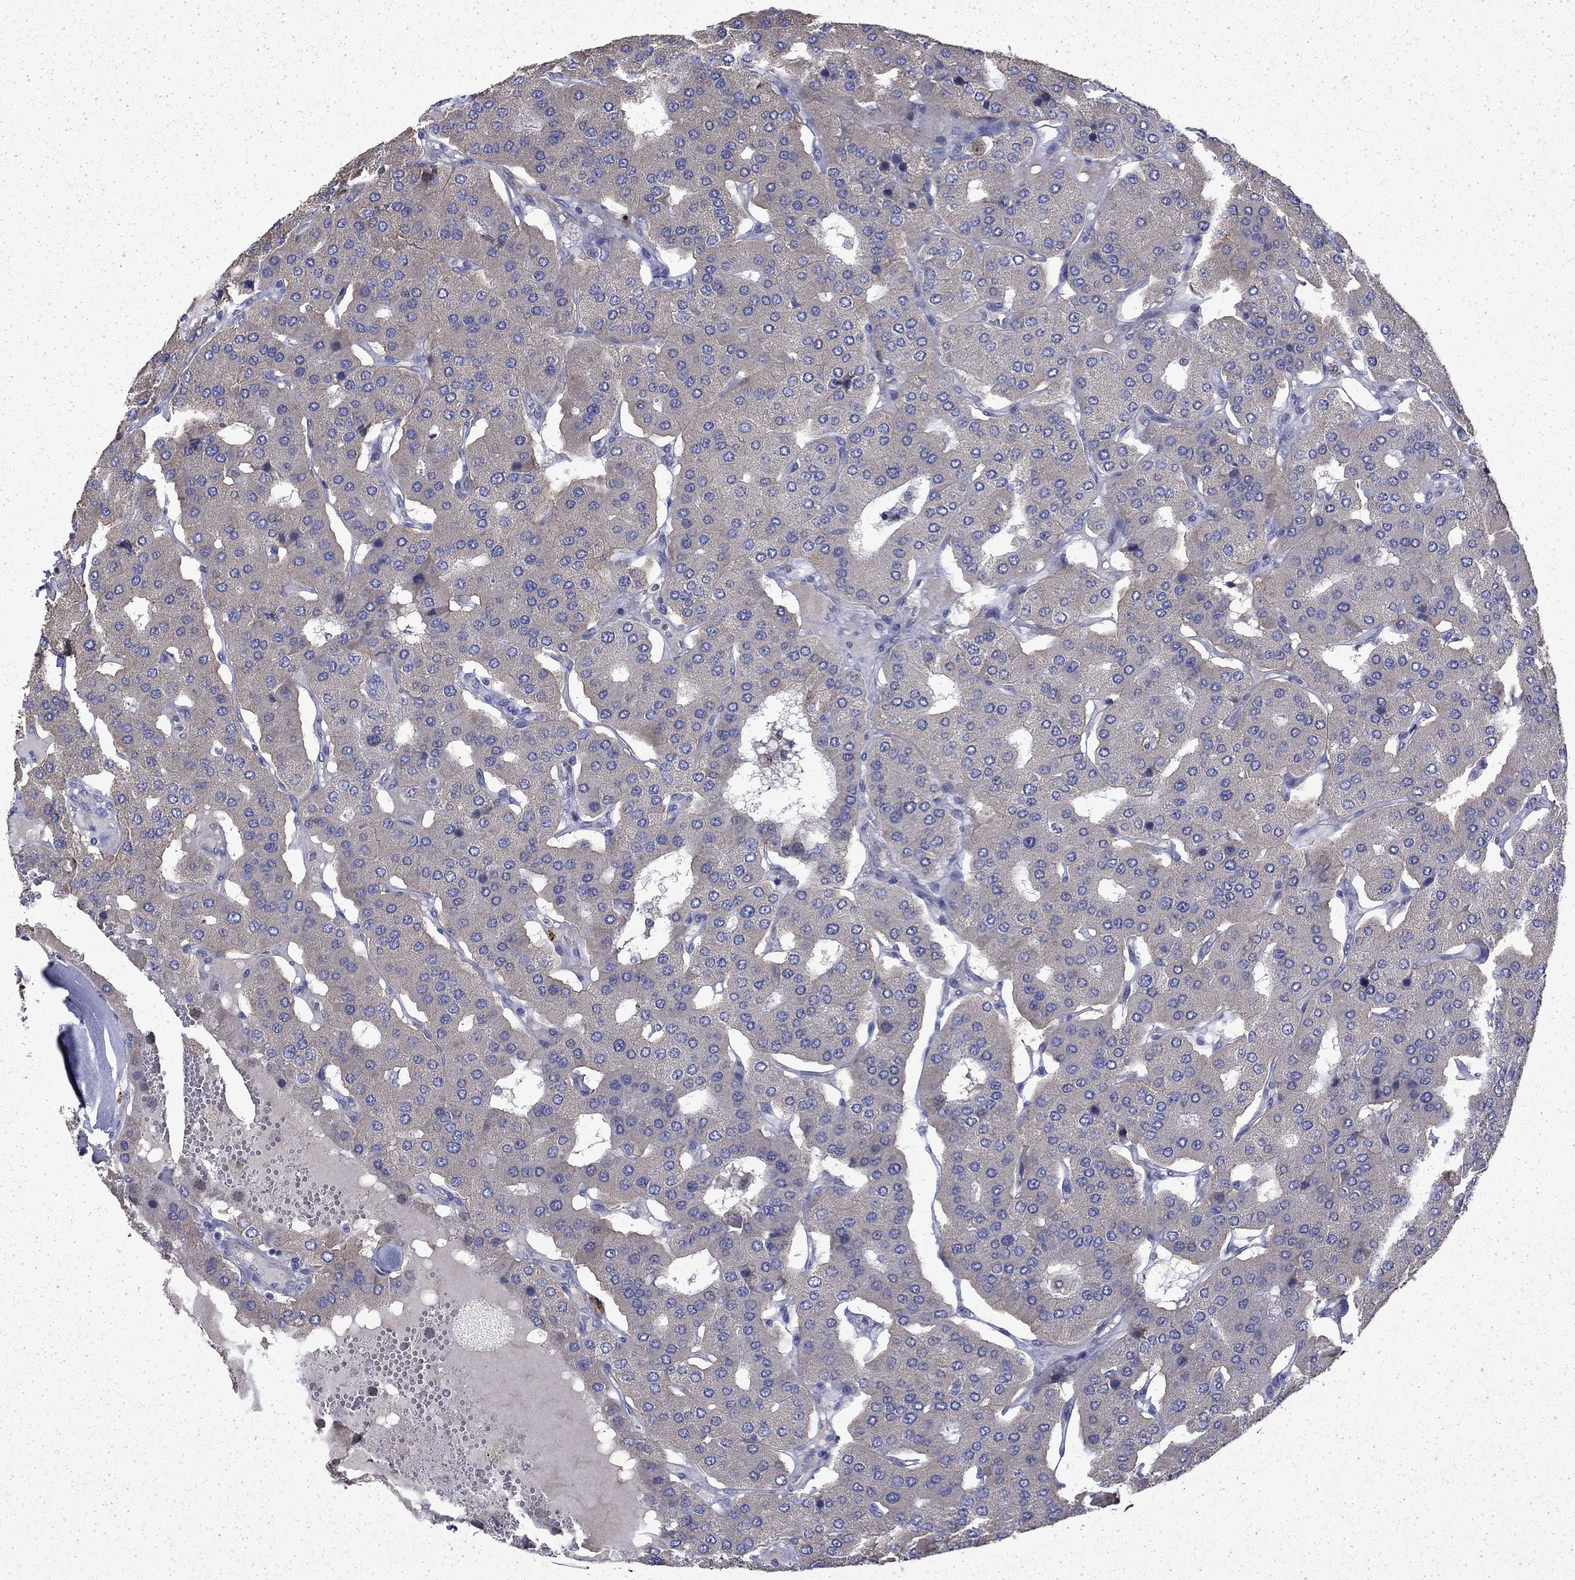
{"staining": {"intensity": "negative", "quantity": "none", "location": "none"}, "tissue": "parathyroid gland", "cell_type": "Glandular cells", "image_type": "normal", "snomed": [{"axis": "morphology", "description": "Normal tissue, NOS"}, {"axis": "morphology", "description": "Adenoma, NOS"}, {"axis": "topography", "description": "Parathyroid gland"}], "caption": "Normal parathyroid gland was stained to show a protein in brown. There is no significant staining in glandular cells.", "gene": "DTNA", "patient": {"sex": "female", "age": 86}}